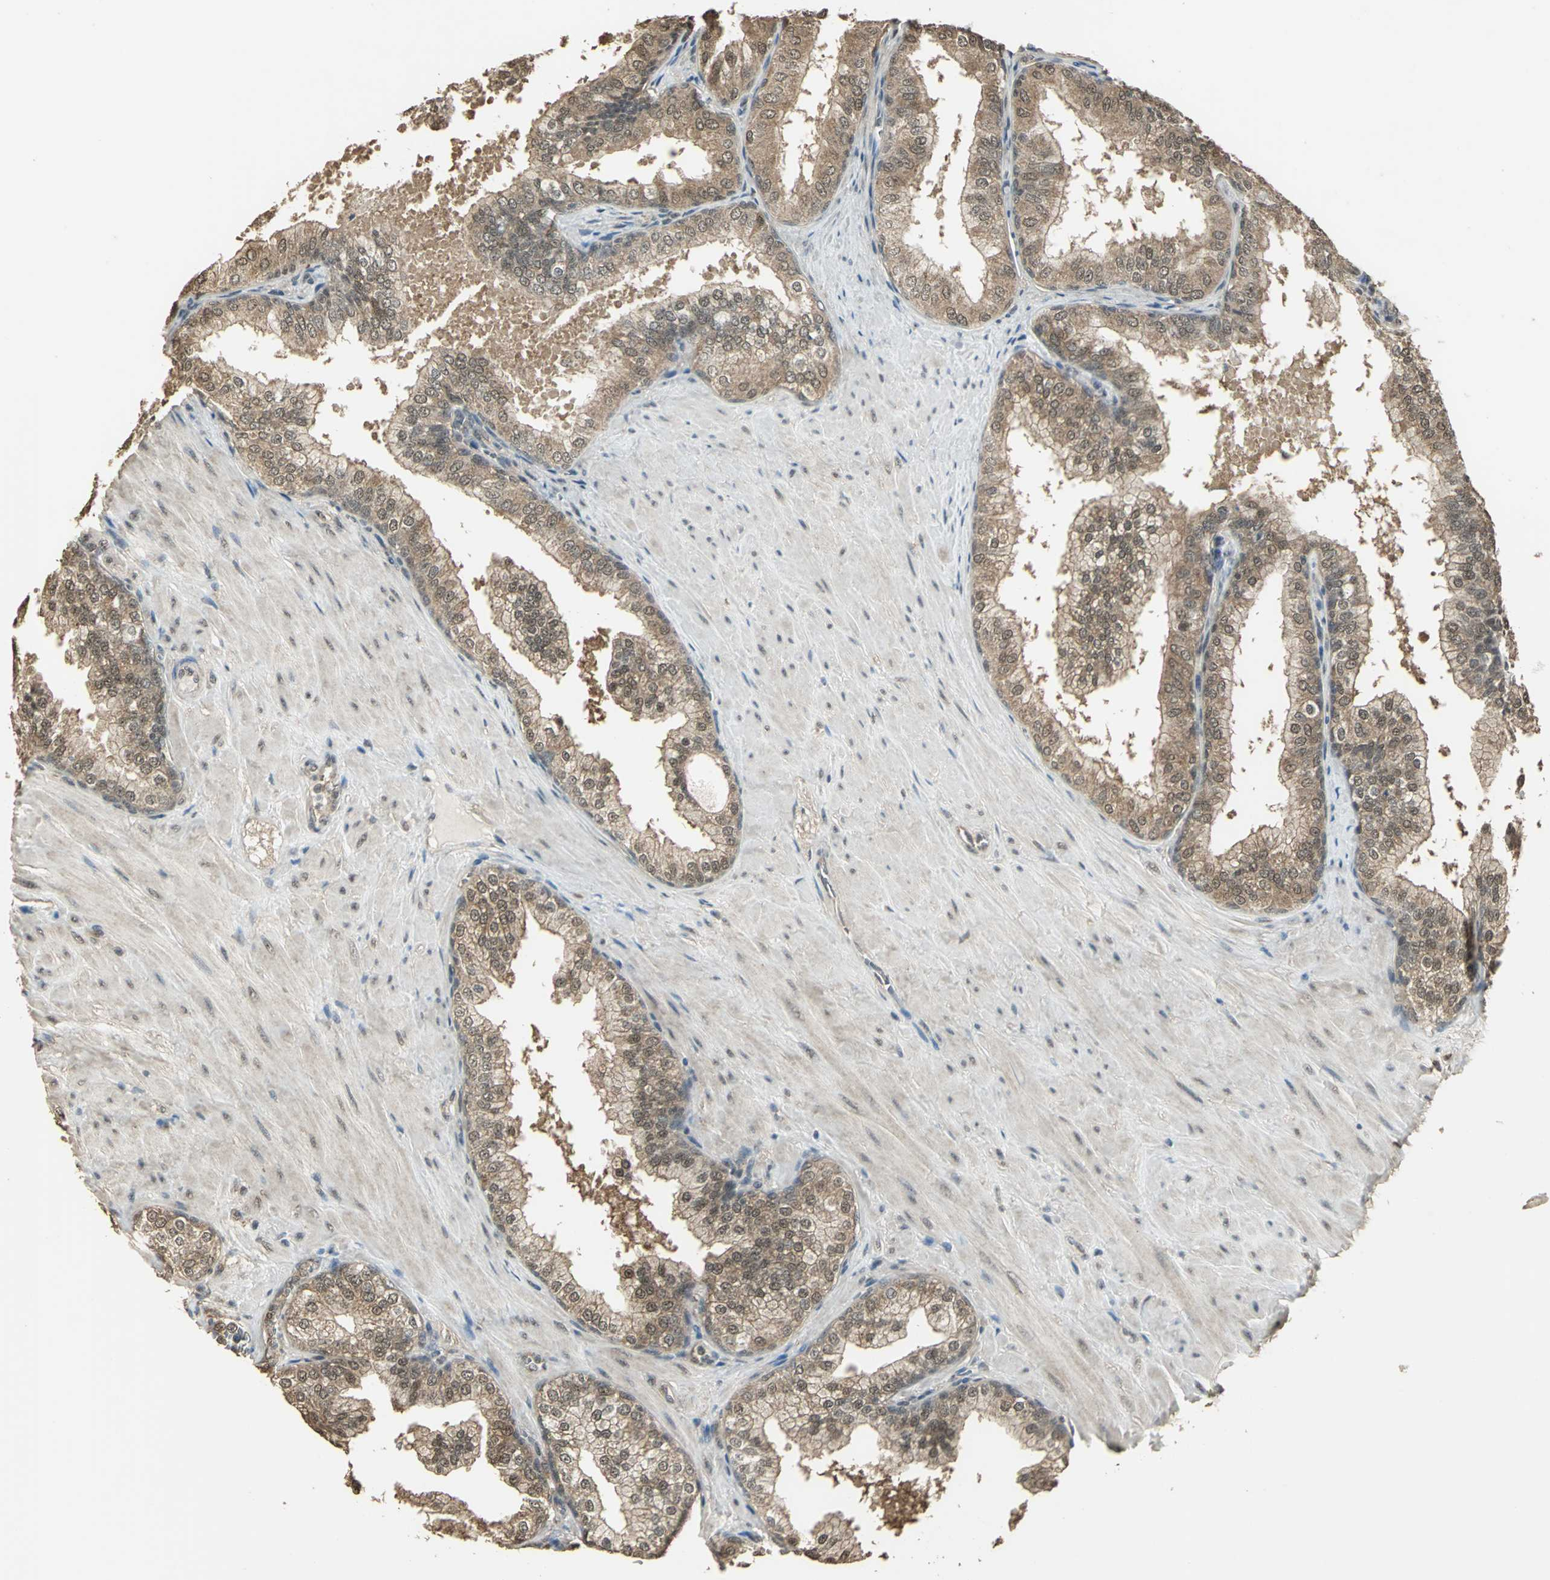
{"staining": {"intensity": "moderate", "quantity": ">75%", "location": "cytoplasmic/membranous"}, "tissue": "prostate", "cell_type": "Glandular cells", "image_type": "normal", "snomed": [{"axis": "morphology", "description": "Normal tissue, NOS"}, {"axis": "topography", "description": "Prostate"}], "caption": "A histopathology image of prostate stained for a protein exhibits moderate cytoplasmic/membranous brown staining in glandular cells. (Brightfield microscopy of DAB IHC at high magnification).", "gene": "UCHL5", "patient": {"sex": "male", "age": 60}}